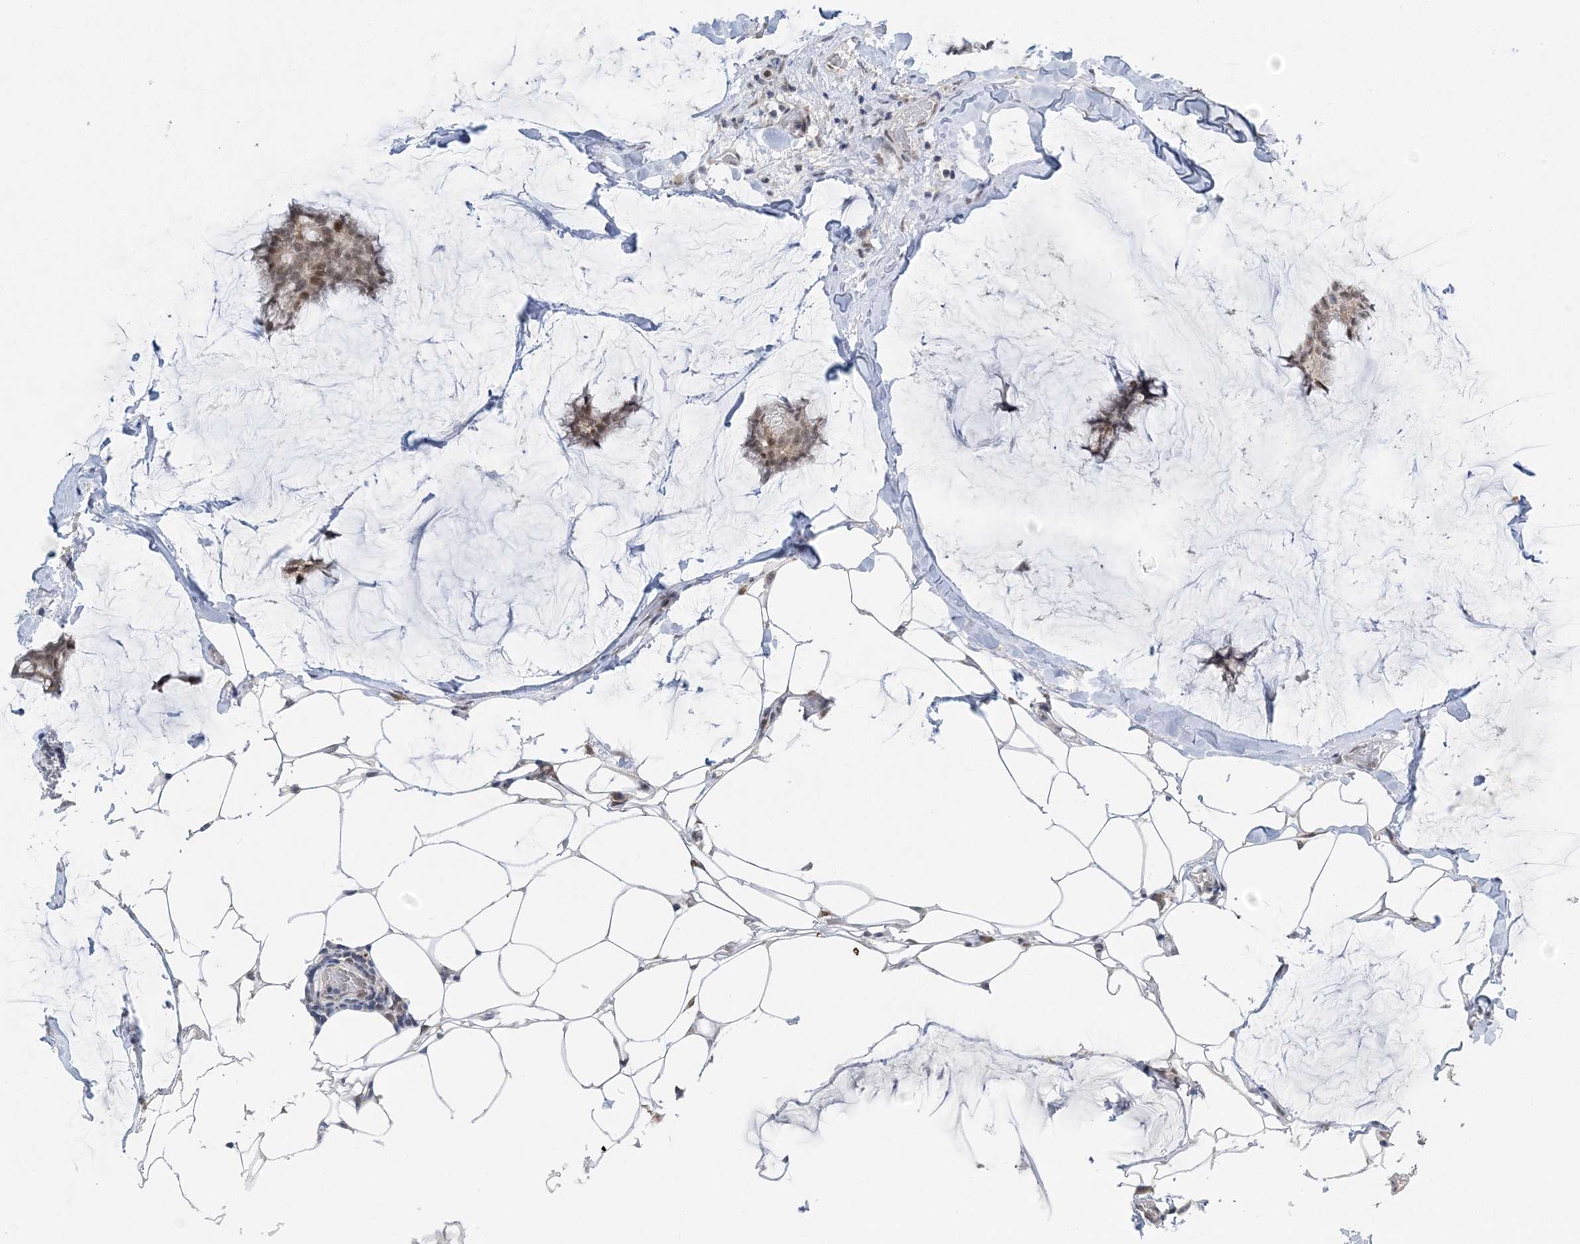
{"staining": {"intensity": "moderate", "quantity": ">75%", "location": "nuclear"}, "tissue": "breast cancer", "cell_type": "Tumor cells", "image_type": "cancer", "snomed": [{"axis": "morphology", "description": "Duct carcinoma"}, {"axis": "topography", "description": "Breast"}], "caption": "Protein expression analysis of infiltrating ductal carcinoma (breast) displays moderate nuclear expression in approximately >75% of tumor cells.", "gene": "WAC", "patient": {"sex": "female", "age": 93}}